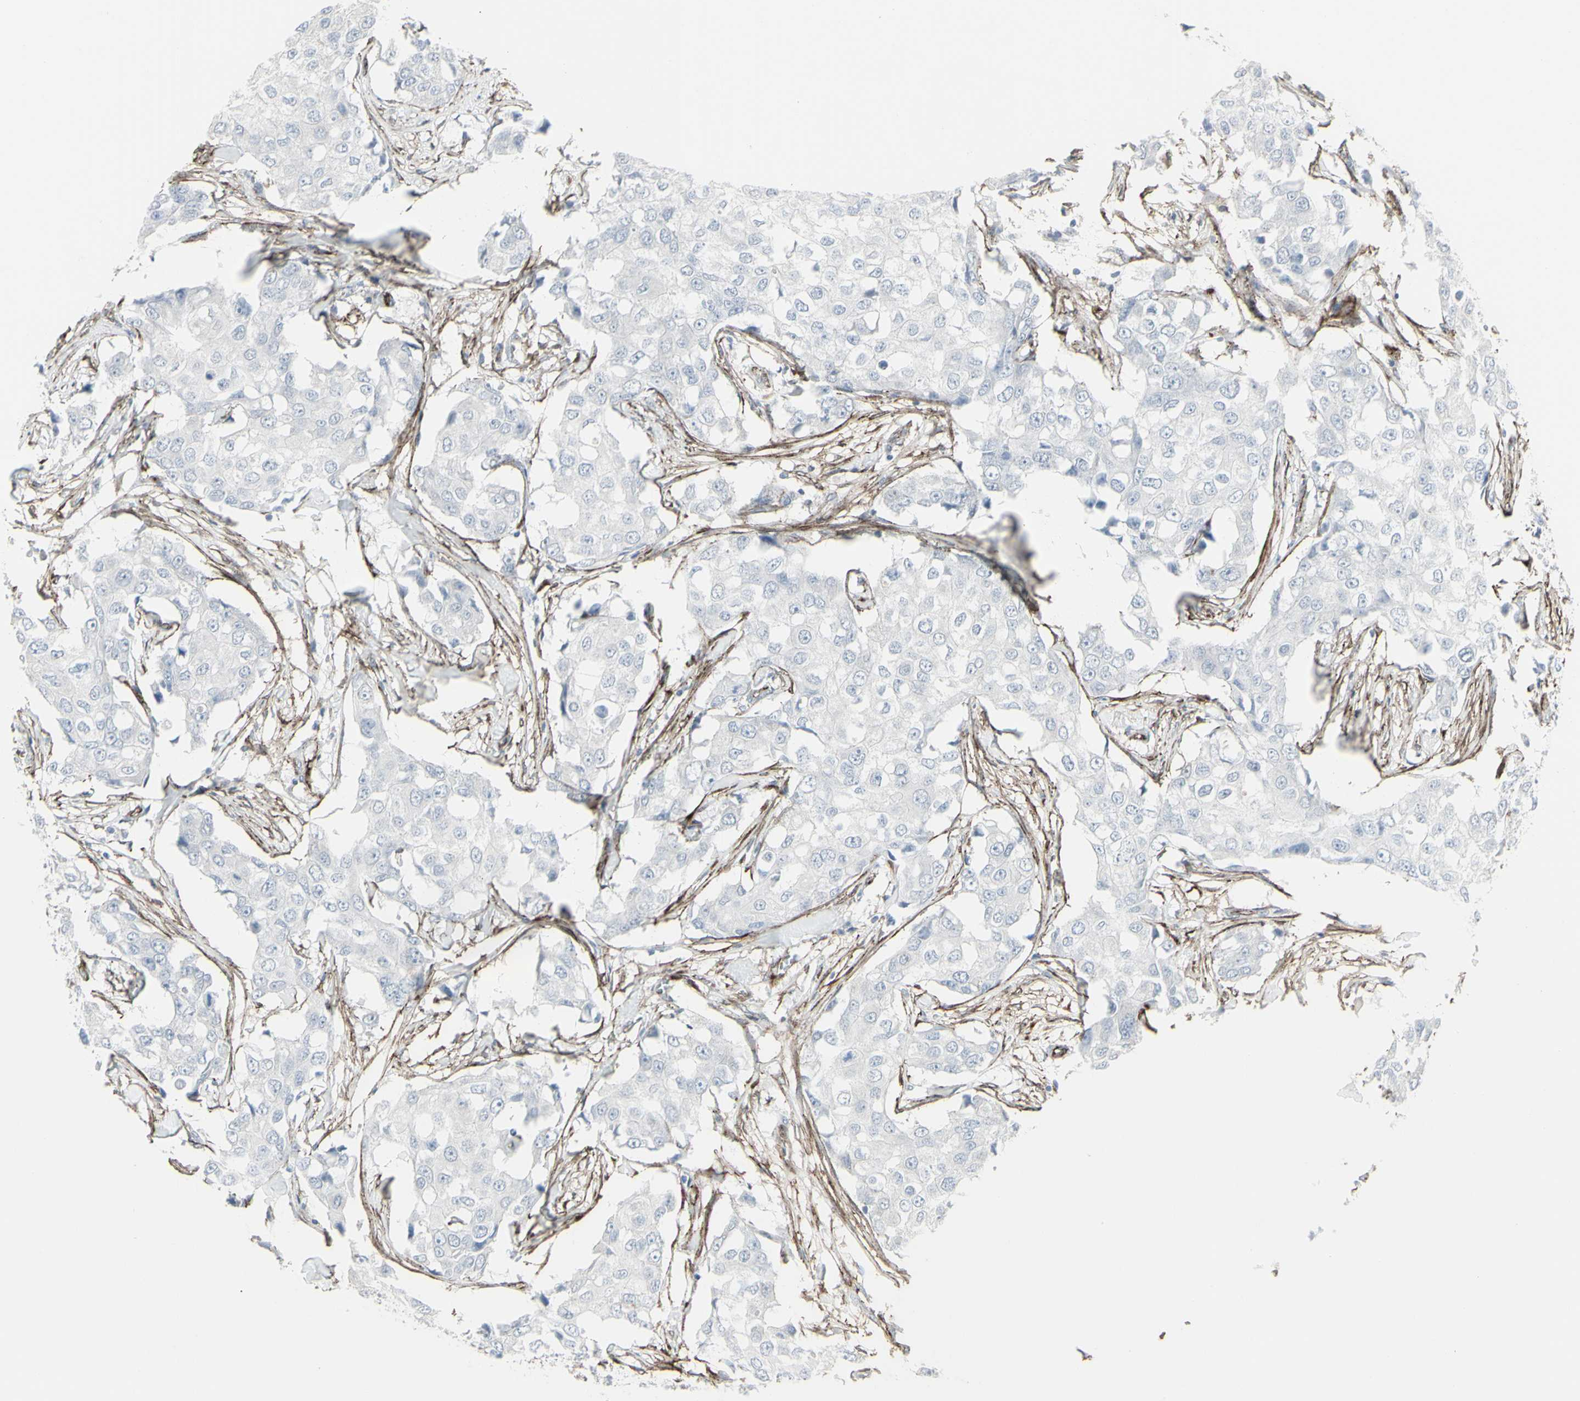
{"staining": {"intensity": "negative", "quantity": "none", "location": "none"}, "tissue": "breast cancer", "cell_type": "Tumor cells", "image_type": "cancer", "snomed": [{"axis": "morphology", "description": "Duct carcinoma"}, {"axis": "topography", "description": "Breast"}], "caption": "IHC histopathology image of human invasive ductal carcinoma (breast) stained for a protein (brown), which shows no positivity in tumor cells.", "gene": "GJA1", "patient": {"sex": "female", "age": 27}}